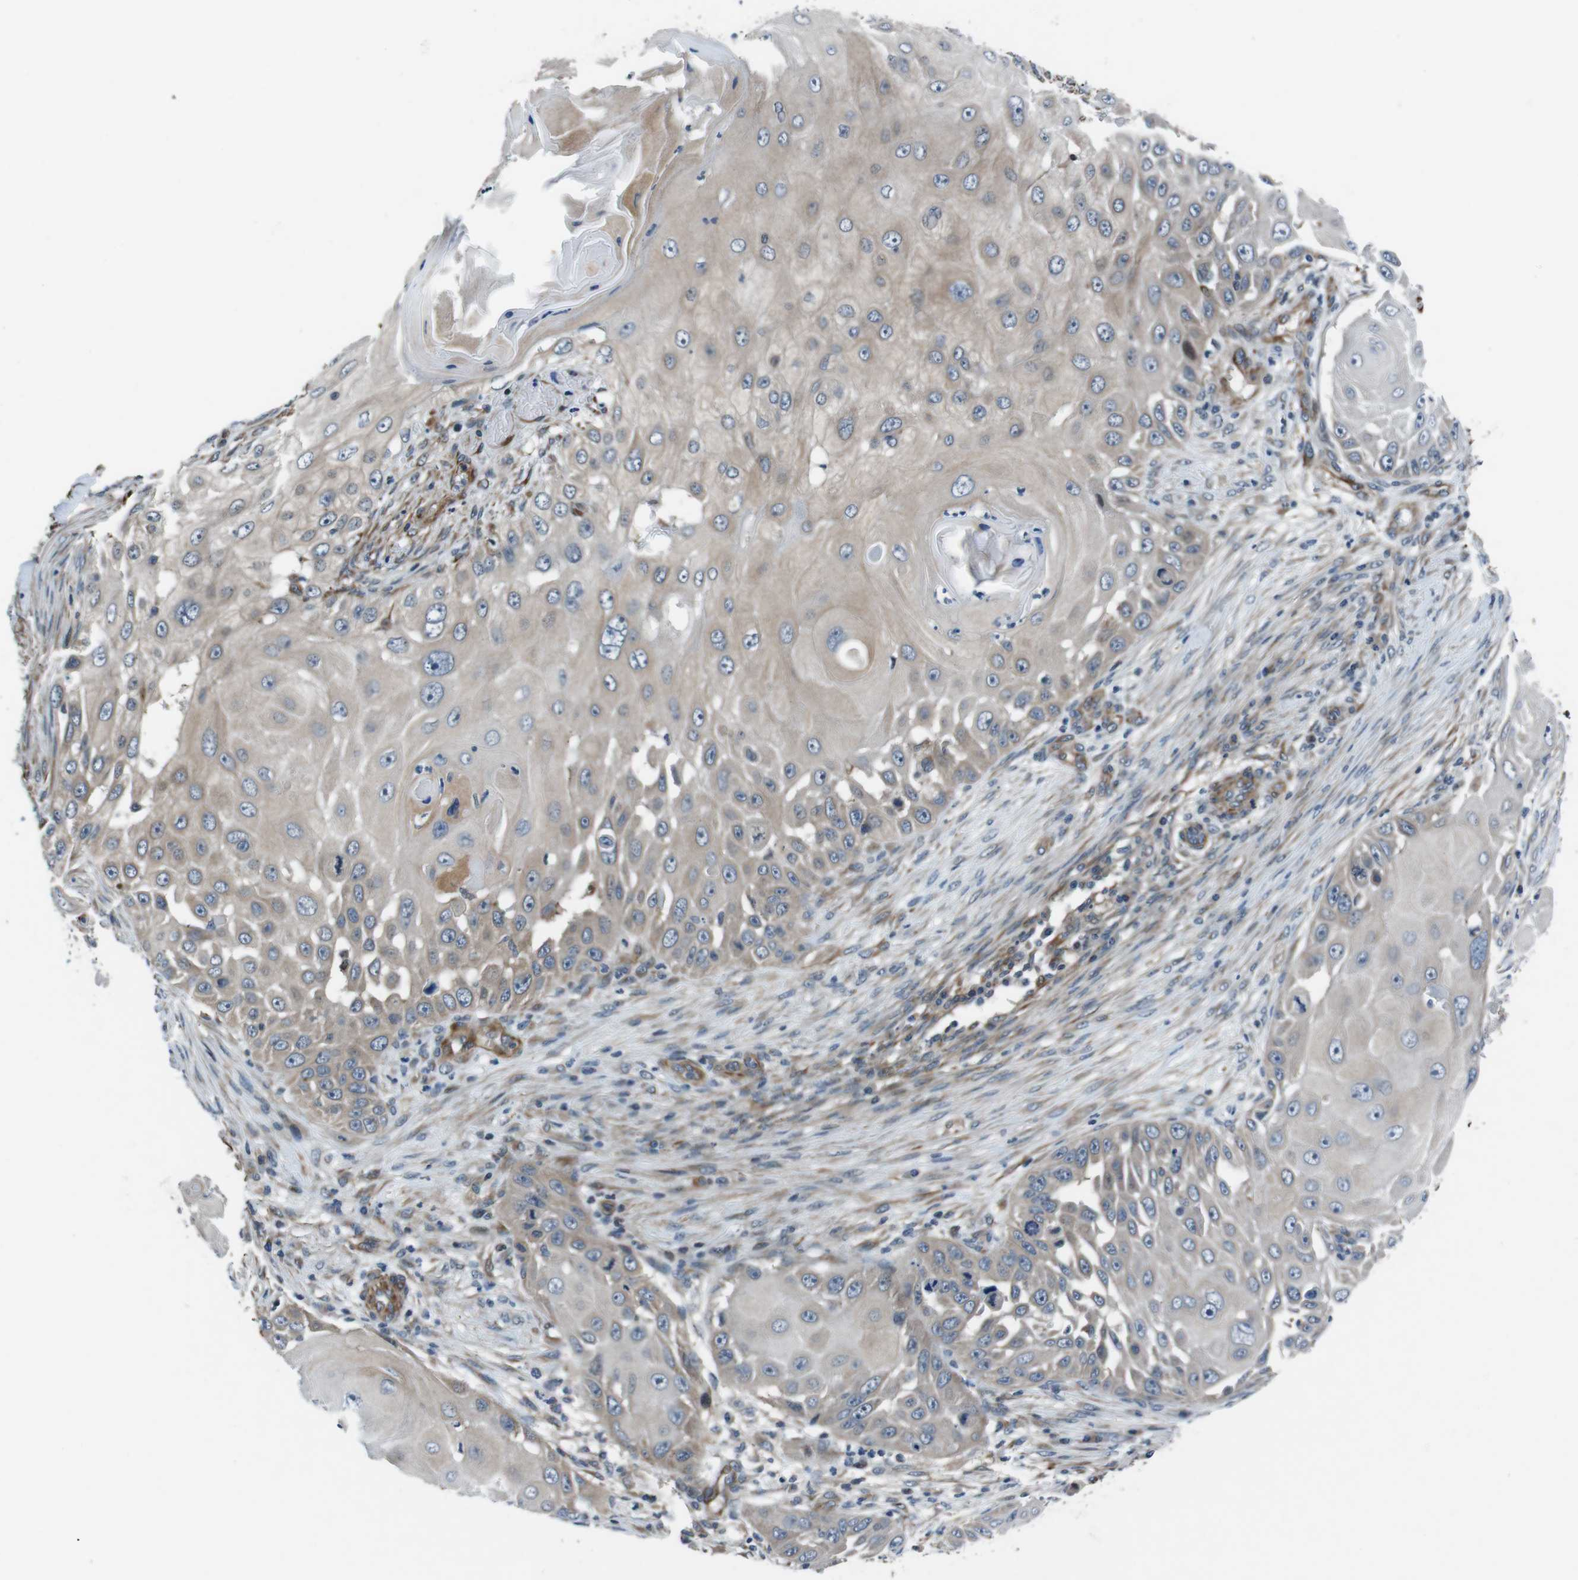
{"staining": {"intensity": "moderate", "quantity": "<25%", "location": "cytoplasmic/membranous"}, "tissue": "skin cancer", "cell_type": "Tumor cells", "image_type": "cancer", "snomed": [{"axis": "morphology", "description": "Squamous cell carcinoma, NOS"}, {"axis": "topography", "description": "Skin"}], "caption": "Tumor cells show moderate cytoplasmic/membranous staining in approximately <25% of cells in skin cancer (squamous cell carcinoma).", "gene": "LRRC49", "patient": {"sex": "female", "age": 44}}